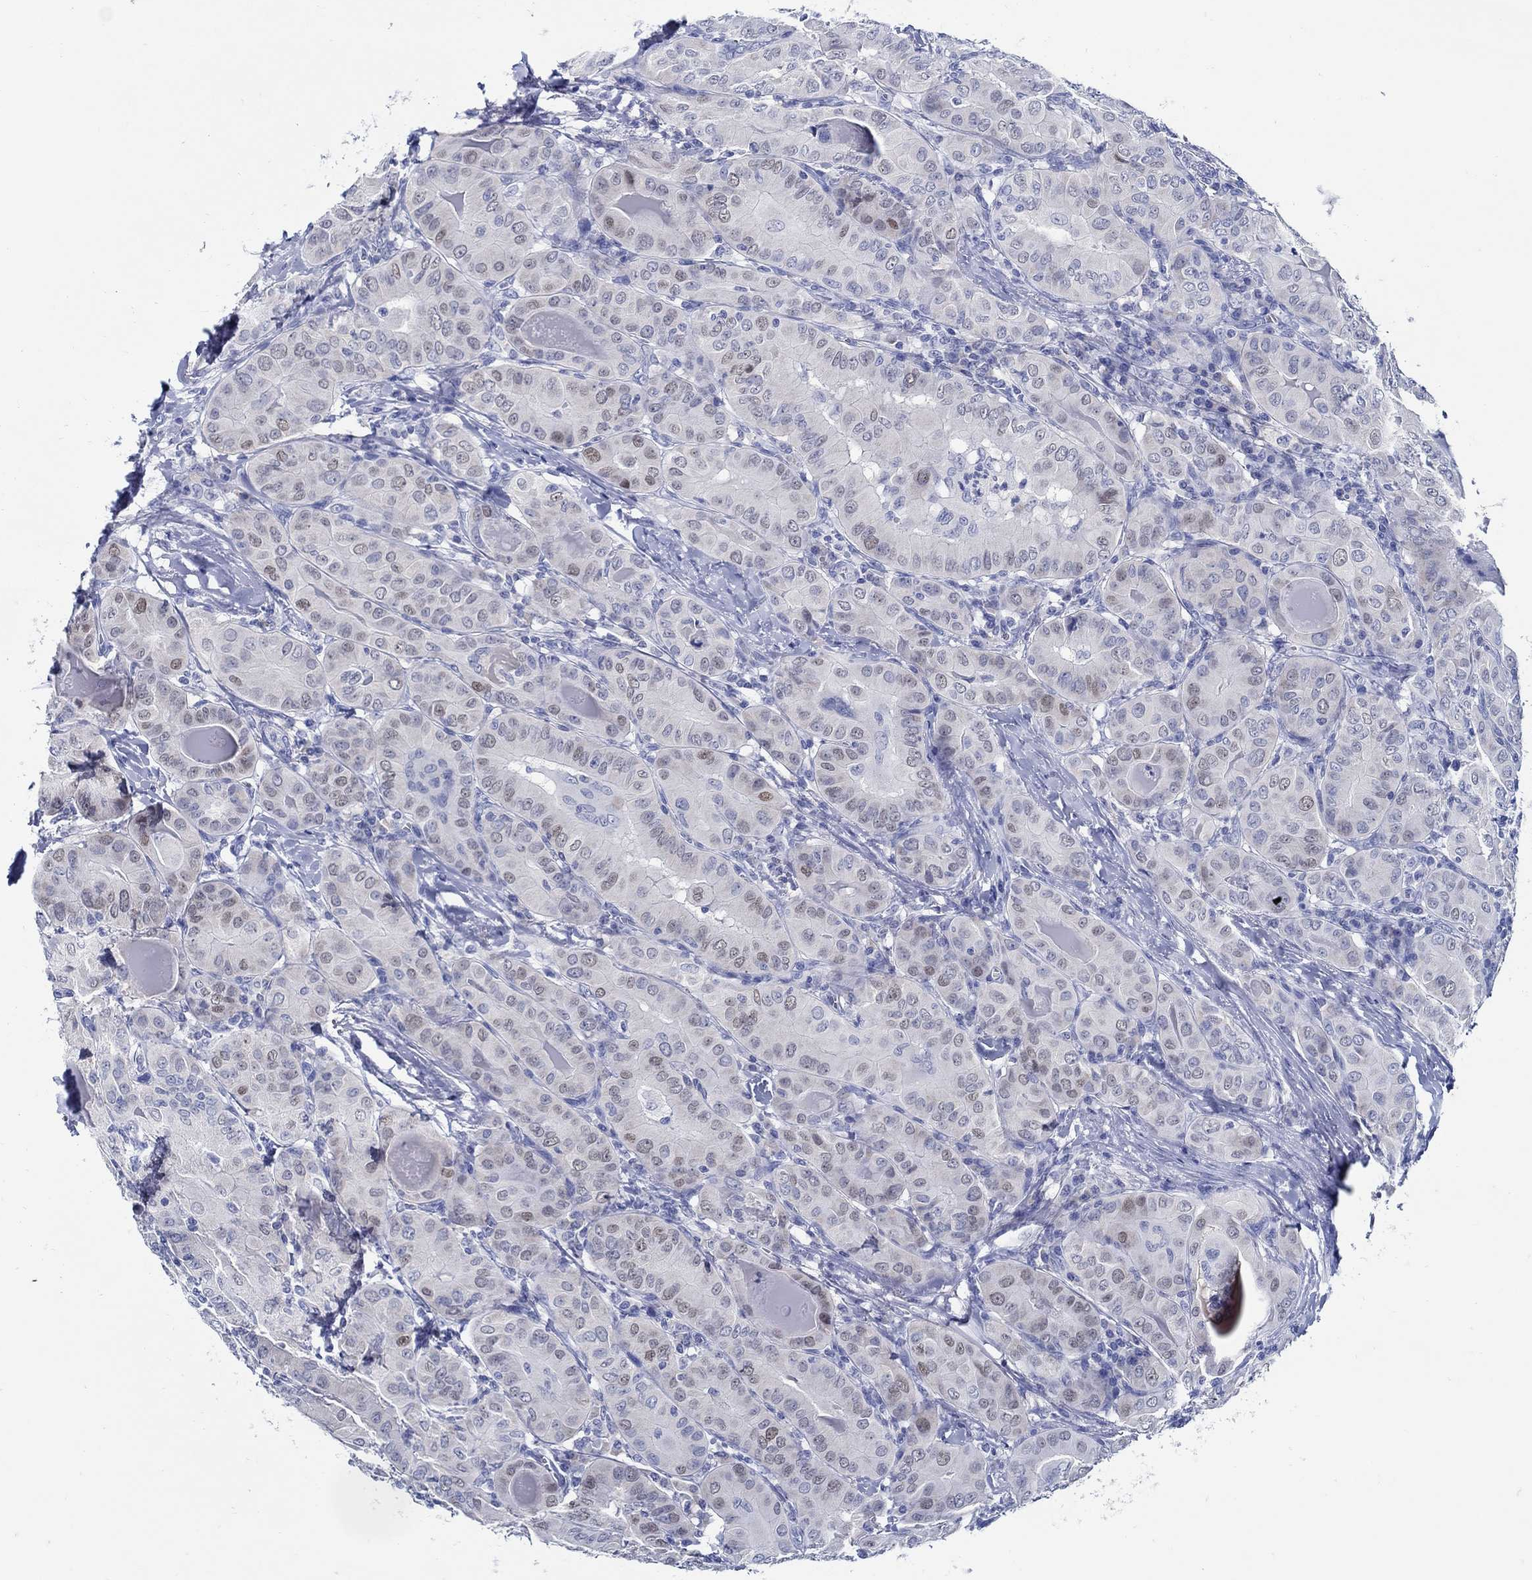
{"staining": {"intensity": "moderate", "quantity": "<25%", "location": "nuclear"}, "tissue": "thyroid cancer", "cell_type": "Tumor cells", "image_type": "cancer", "snomed": [{"axis": "morphology", "description": "Papillary adenocarcinoma, NOS"}, {"axis": "topography", "description": "Thyroid gland"}], "caption": "Brown immunohistochemical staining in thyroid cancer (papillary adenocarcinoma) exhibits moderate nuclear expression in about <25% of tumor cells.", "gene": "PAX9", "patient": {"sex": "female", "age": 37}}